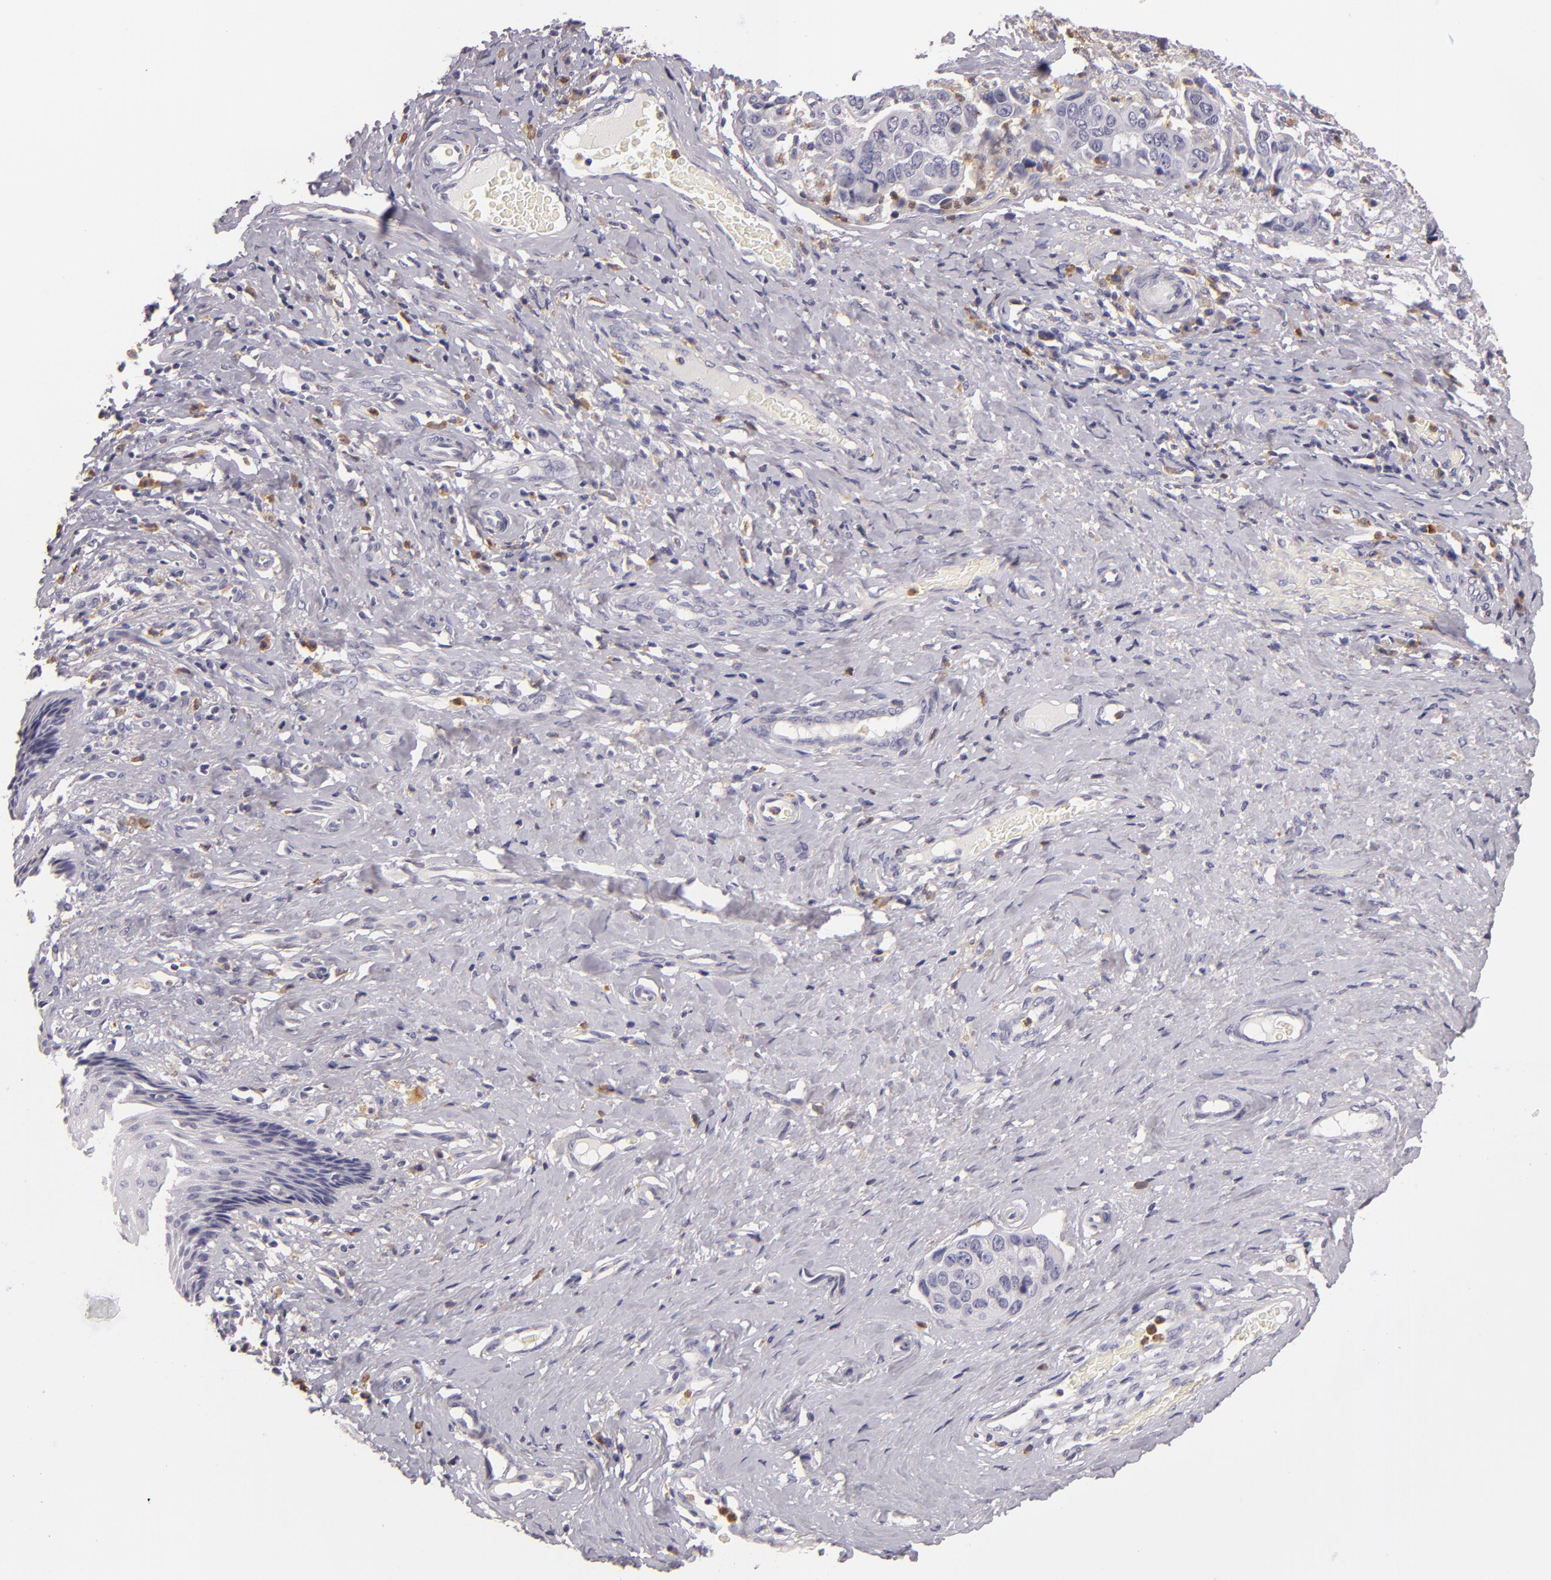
{"staining": {"intensity": "negative", "quantity": "none", "location": "none"}, "tissue": "cervical cancer", "cell_type": "Tumor cells", "image_type": "cancer", "snomed": [{"axis": "morphology", "description": "Squamous cell carcinoma, NOS"}, {"axis": "topography", "description": "Cervix"}], "caption": "A micrograph of human cervical squamous cell carcinoma is negative for staining in tumor cells.", "gene": "TLR8", "patient": {"sex": "female", "age": 54}}